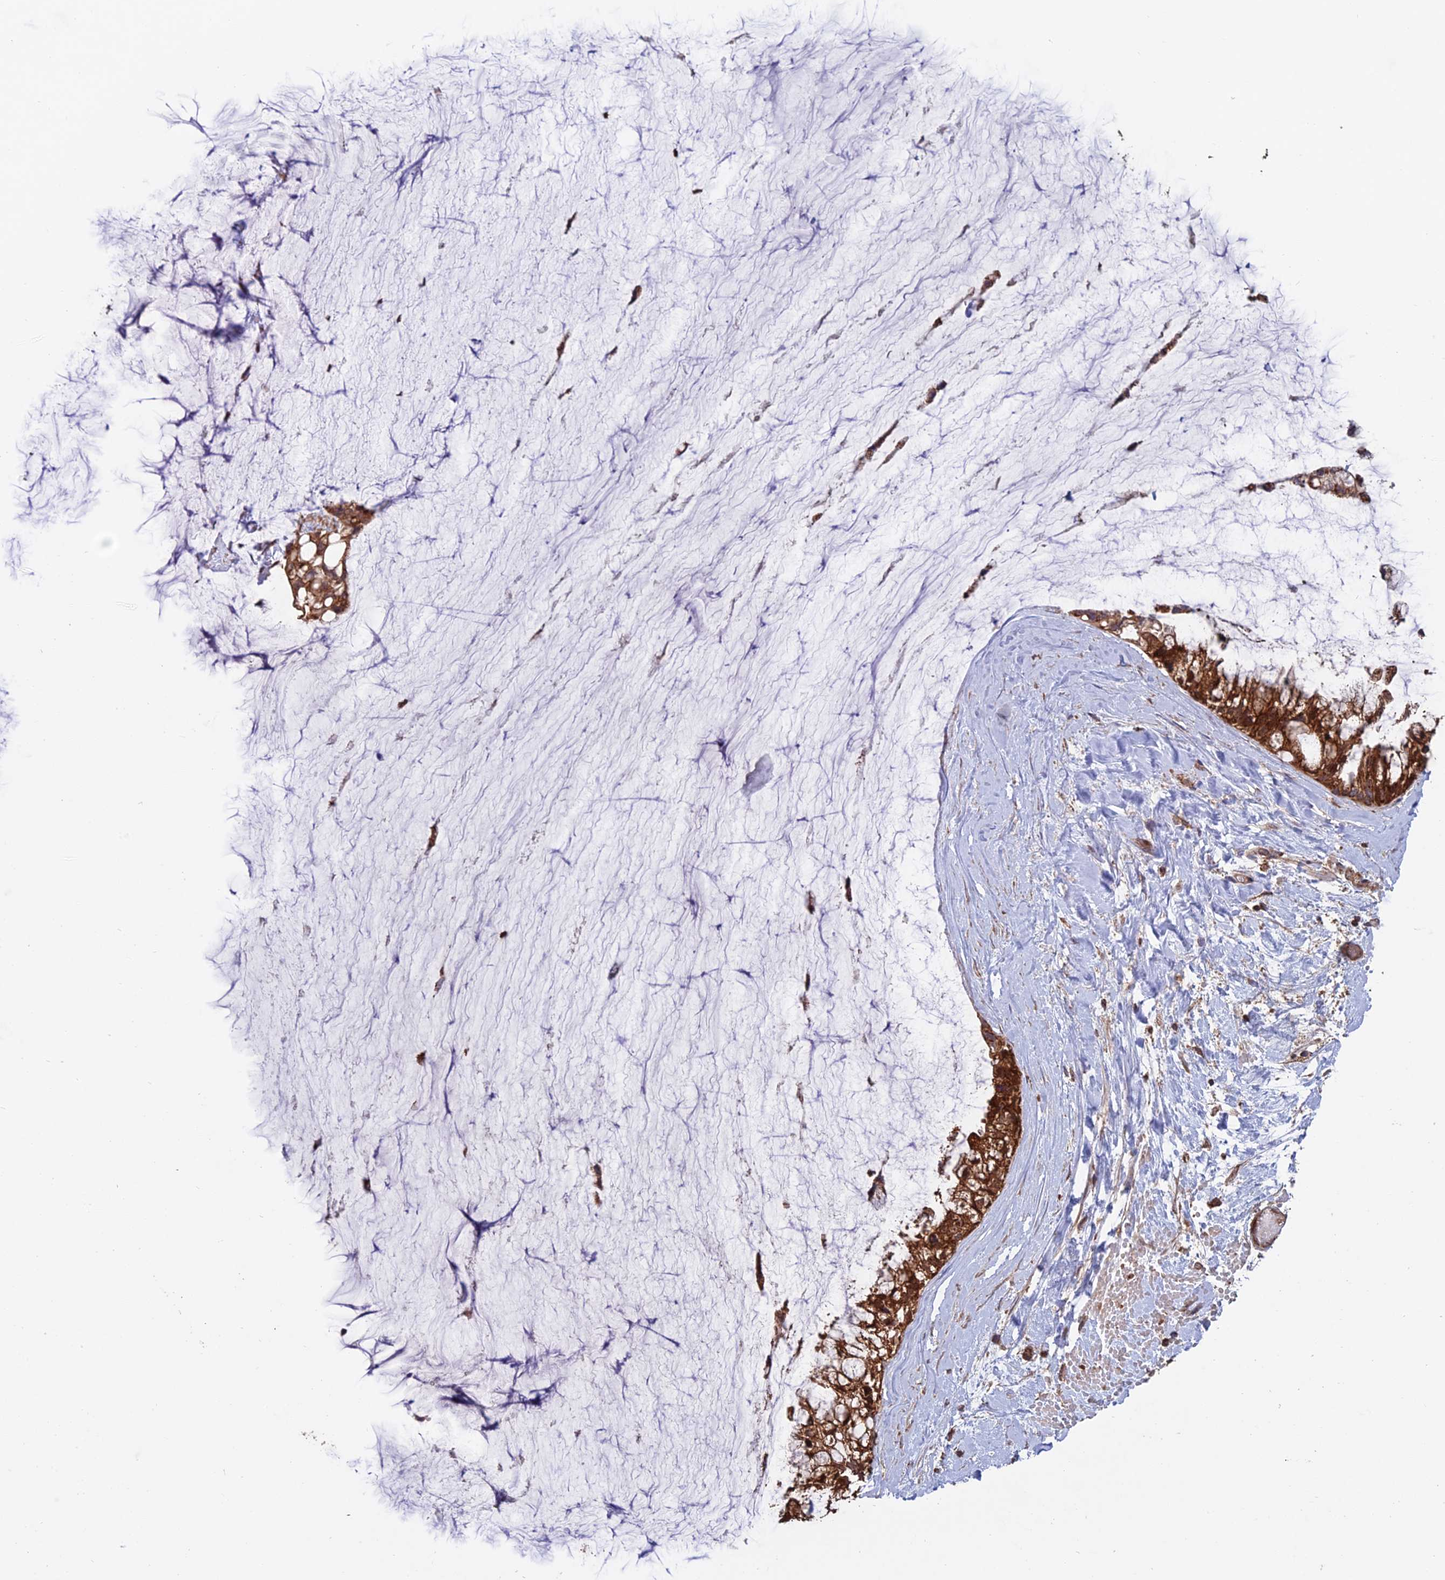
{"staining": {"intensity": "strong", "quantity": ">75%", "location": "cytoplasmic/membranous"}, "tissue": "ovarian cancer", "cell_type": "Tumor cells", "image_type": "cancer", "snomed": [{"axis": "morphology", "description": "Cystadenocarcinoma, mucinous, NOS"}, {"axis": "topography", "description": "Ovary"}], "caption": "Human ovarian cancer (mucinous cystadenocarcinoma) stained with a protein marker demonstrates strong staining in tumor cells.", "gene": "DTYMK", "patient": {"sex": "female", "age": 39}}